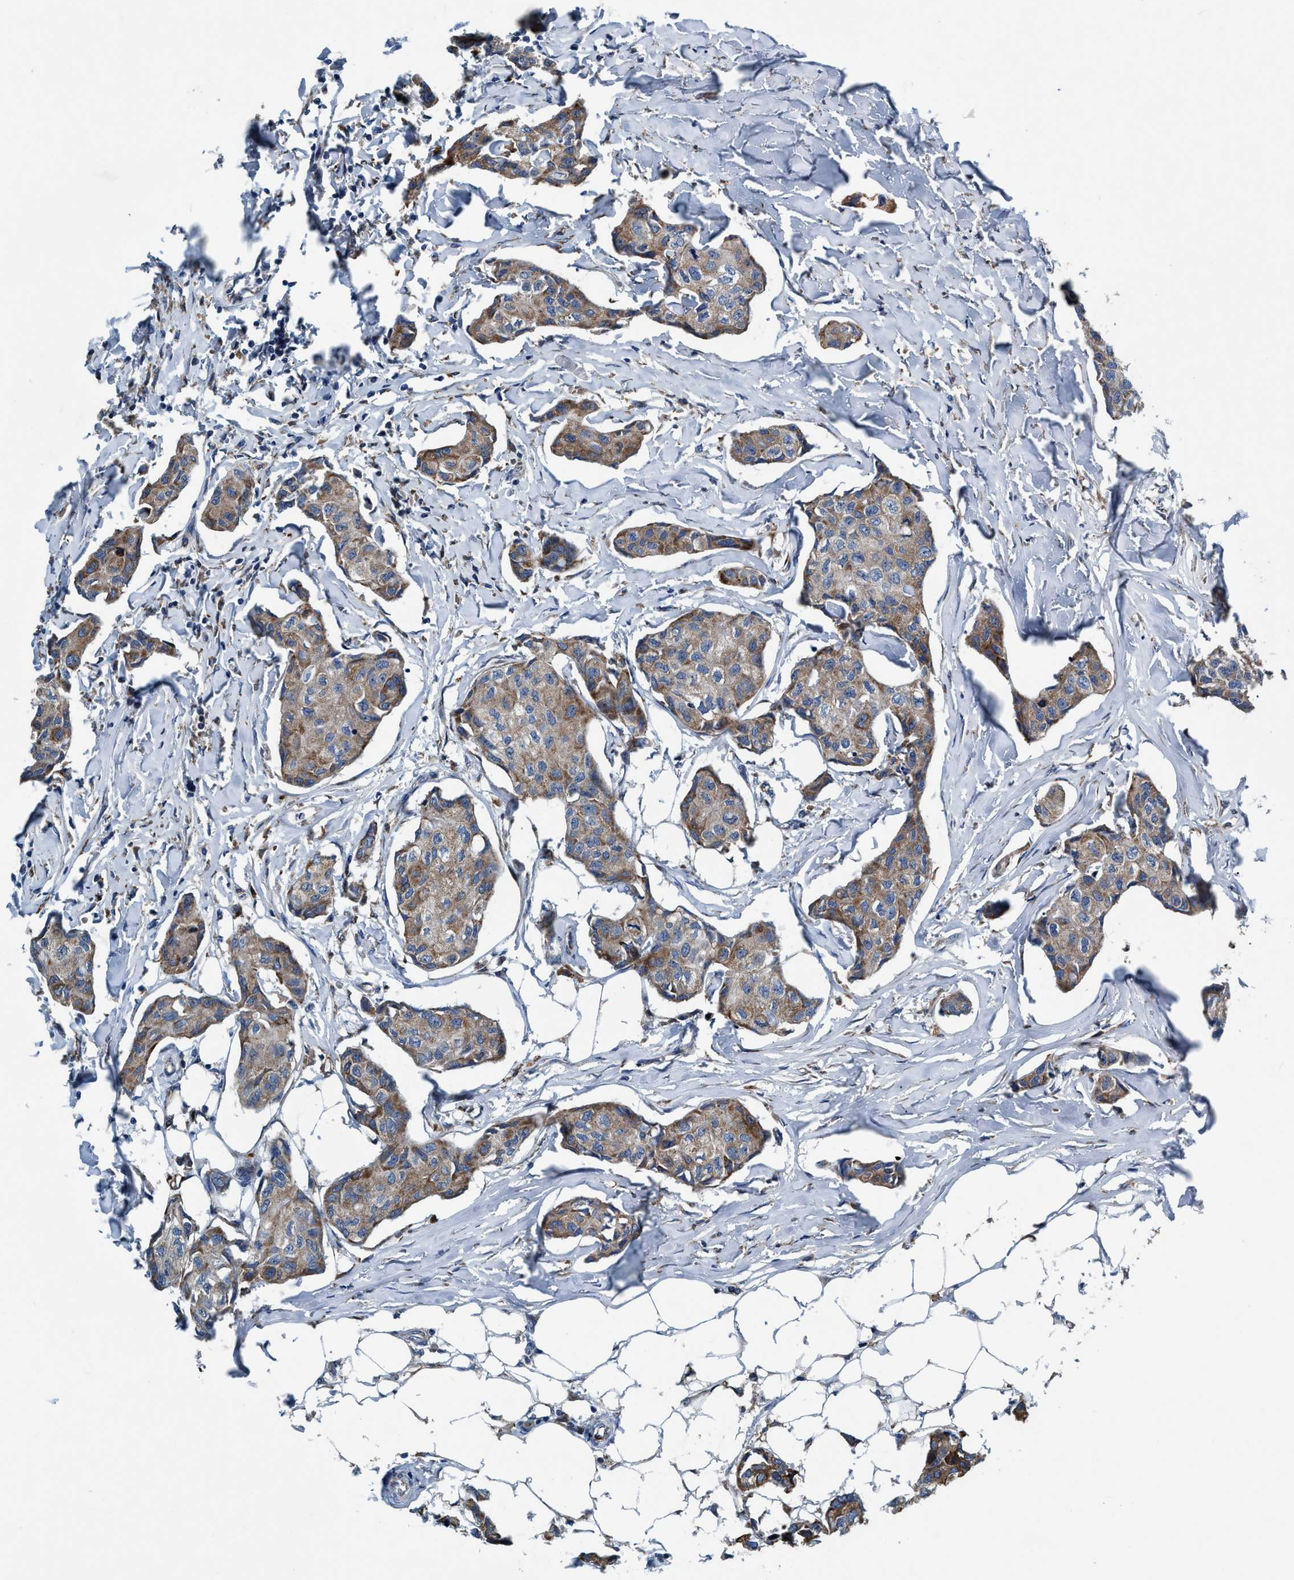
{"staining": {"intensity": "moderate", "quantity": ">75%", "location": "cytoplasmic/membranous"}, "tissue": "breast cancer", "cell_type": "Tumor cells", "image_type": "cancer", "snomed": [{"axis": "morphology", "description": "Duct carcinoma"}, {"axis": "topography", "description": "Breast"}], "caption": "A brown stain shows moderate cytoplasmic/membranous positivity of a protein in intraductal carcinoma (breast) tumor cells.", "gene": "ARMC9", "patient": {"sex": "female", "age": 80}}